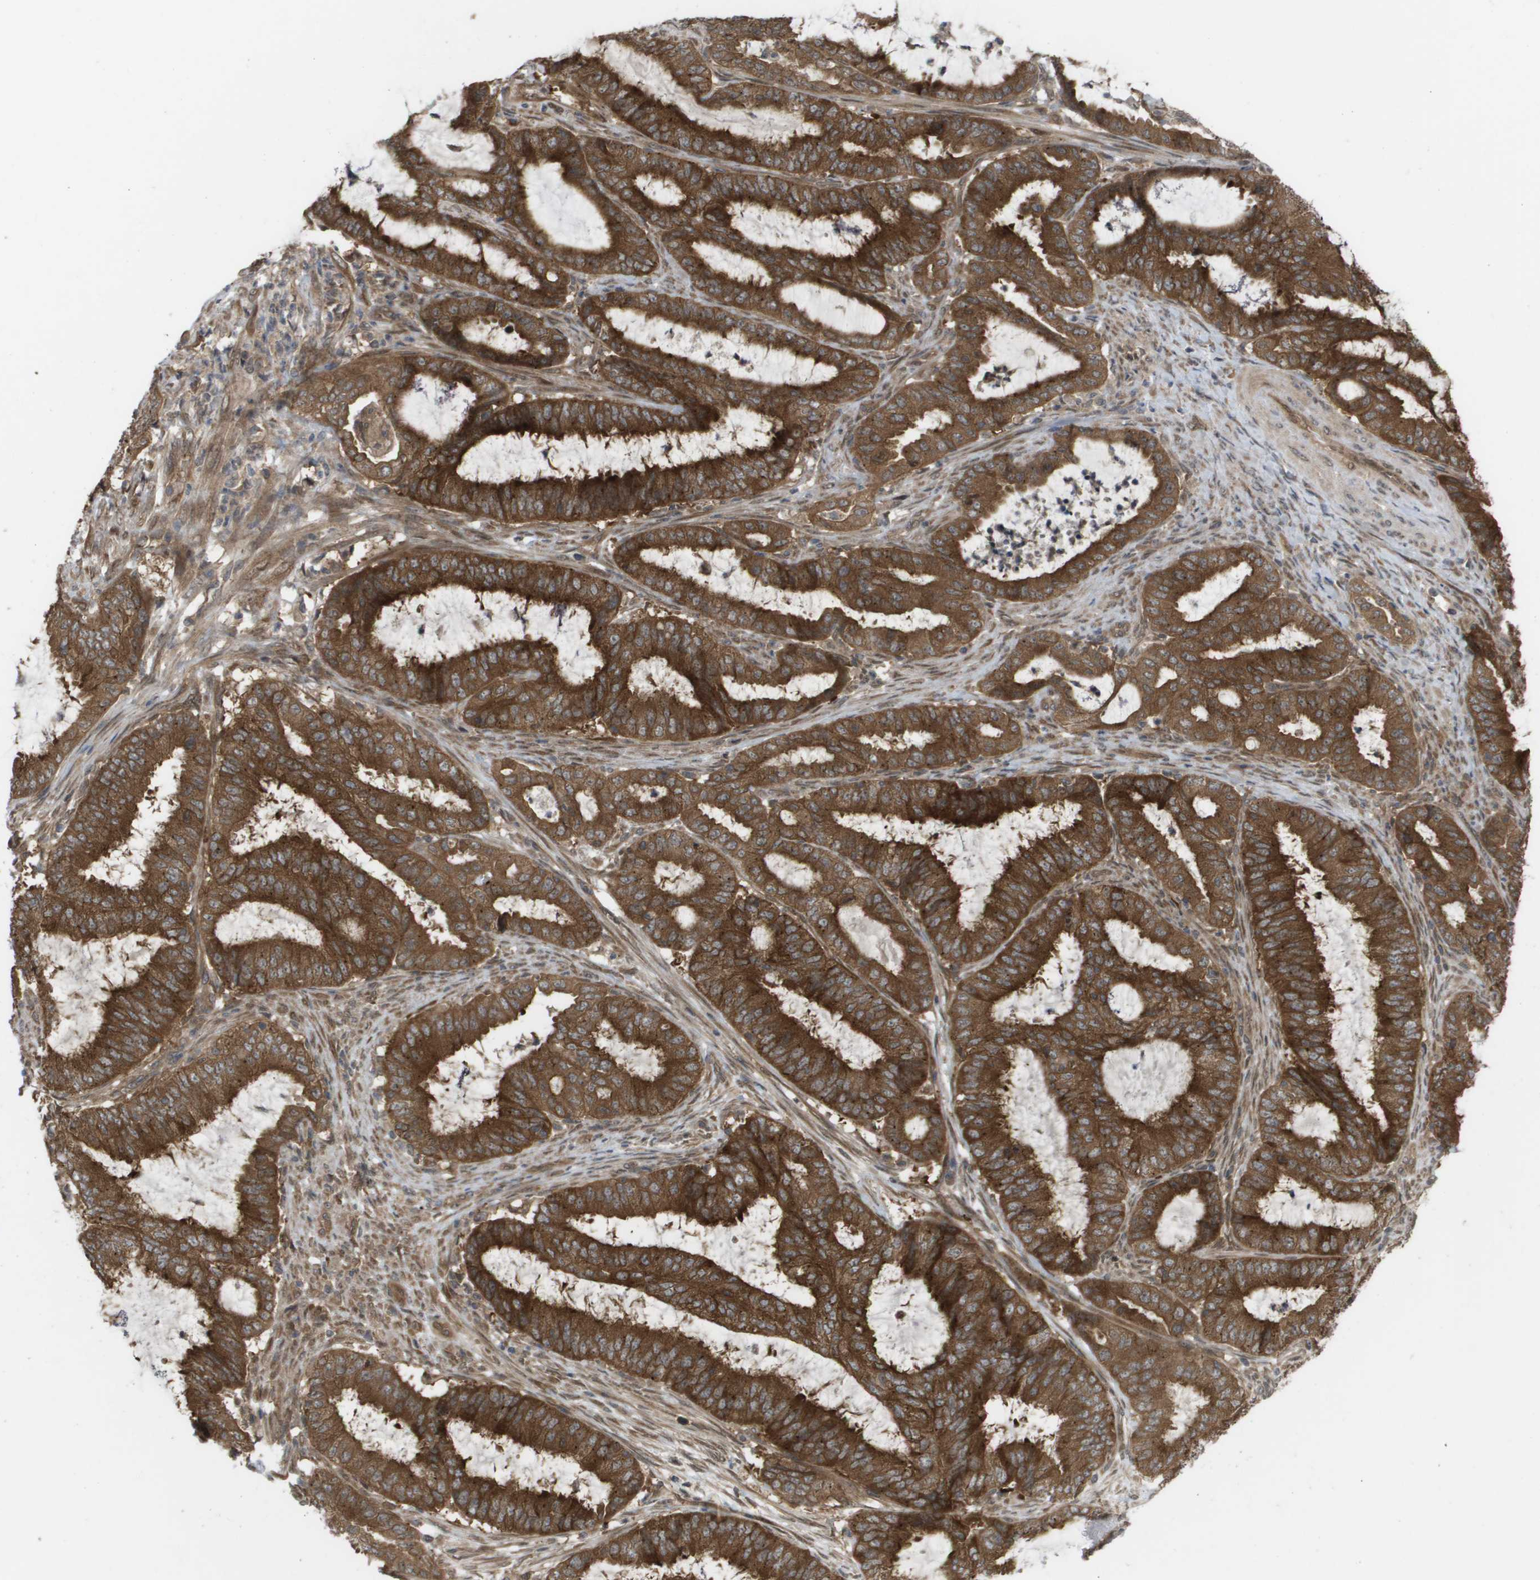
{"staining": {"intensity": "moderate", "quantity": ">75%", "location": "cytoplasmic/membranous"}, "tissue": "endometrial cancer", "cell_type": "Tumor cells", "image_type": "cancer", "snomed": [{"axis": "morphology", "description": "Adenocarcinoma, NOS"}, {"axis": "topography", "description": "Endometrium"}], "caption": "Immunohistochemistry micrograph of neoplastic tissue: human endometrial cancer stained using immunohistochemistry shows medium levels of moderate protein expression localized specifically in the cytoplasmic/membranous of tumor cells, appearing as a cytoplasmic/membranous brown color.", "gene": "CTPS2", "patient": {"sex": "female", "age": 70}}